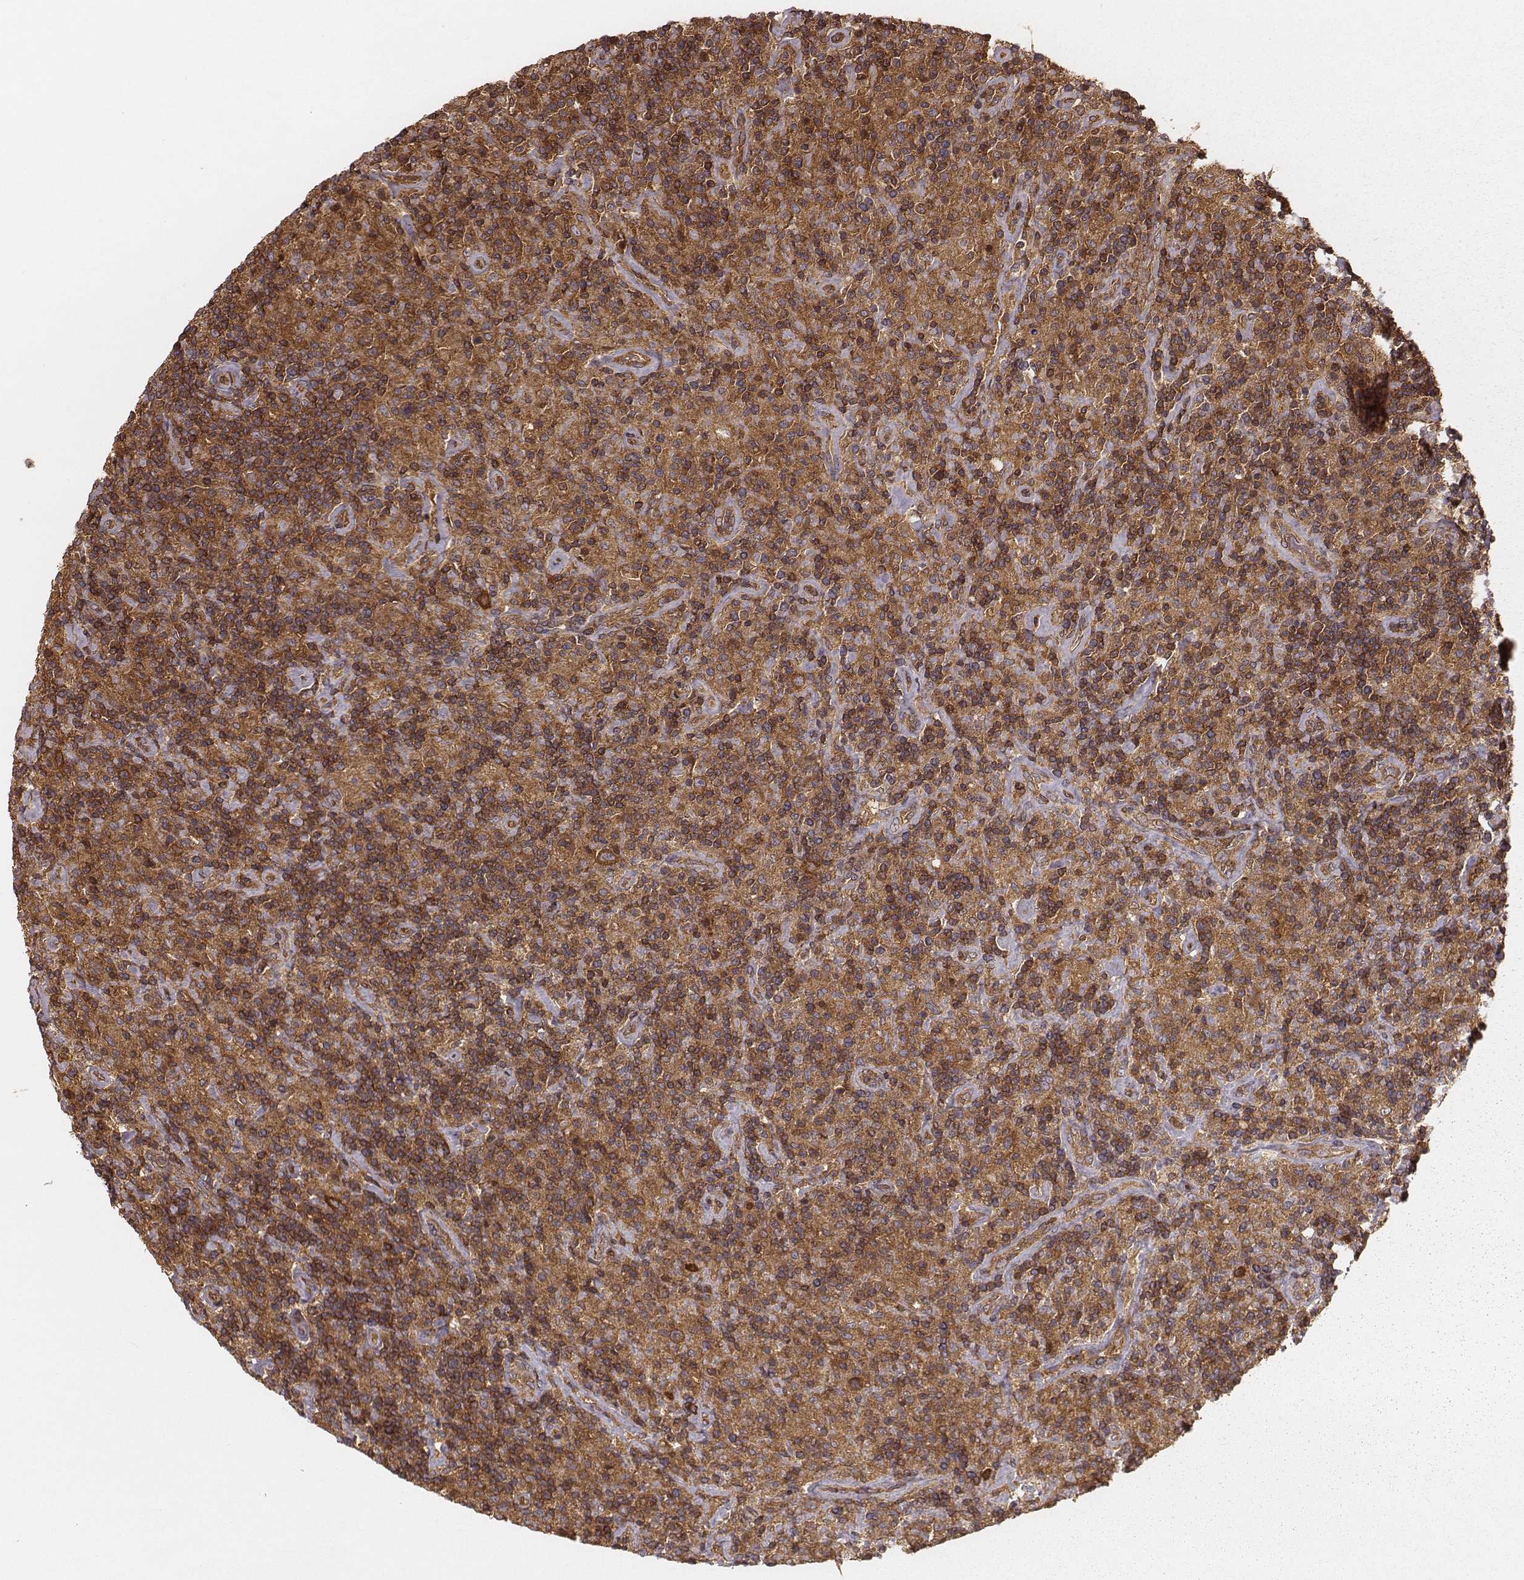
{"staining": {"intensity": "strong", "quantity": ">75%", "location": "cytoplasmic/membranous"}, "tissue": "lymphoma", "cell_type": "Tumor cells", "image_type": "cancer", "snomed": [{"axis": "morphology", "description": "Hodgkin's disease, NOS"}, {"axis": "topography", "description": "Lymph node"}], "caption": "Immunohistochemical staining of human lymphoma shows high levels of strong cytoplasmic/membranous staining in approximately >75% of tumor cells. The staining is performed using DAB (3,3'-diaminobenzidine) brown chromogen to label protein expression. The nuclei are counter-stained blue using hematoxylin.", "gene": "CARS1", "patient": {"sex": "male", "age": 70}}